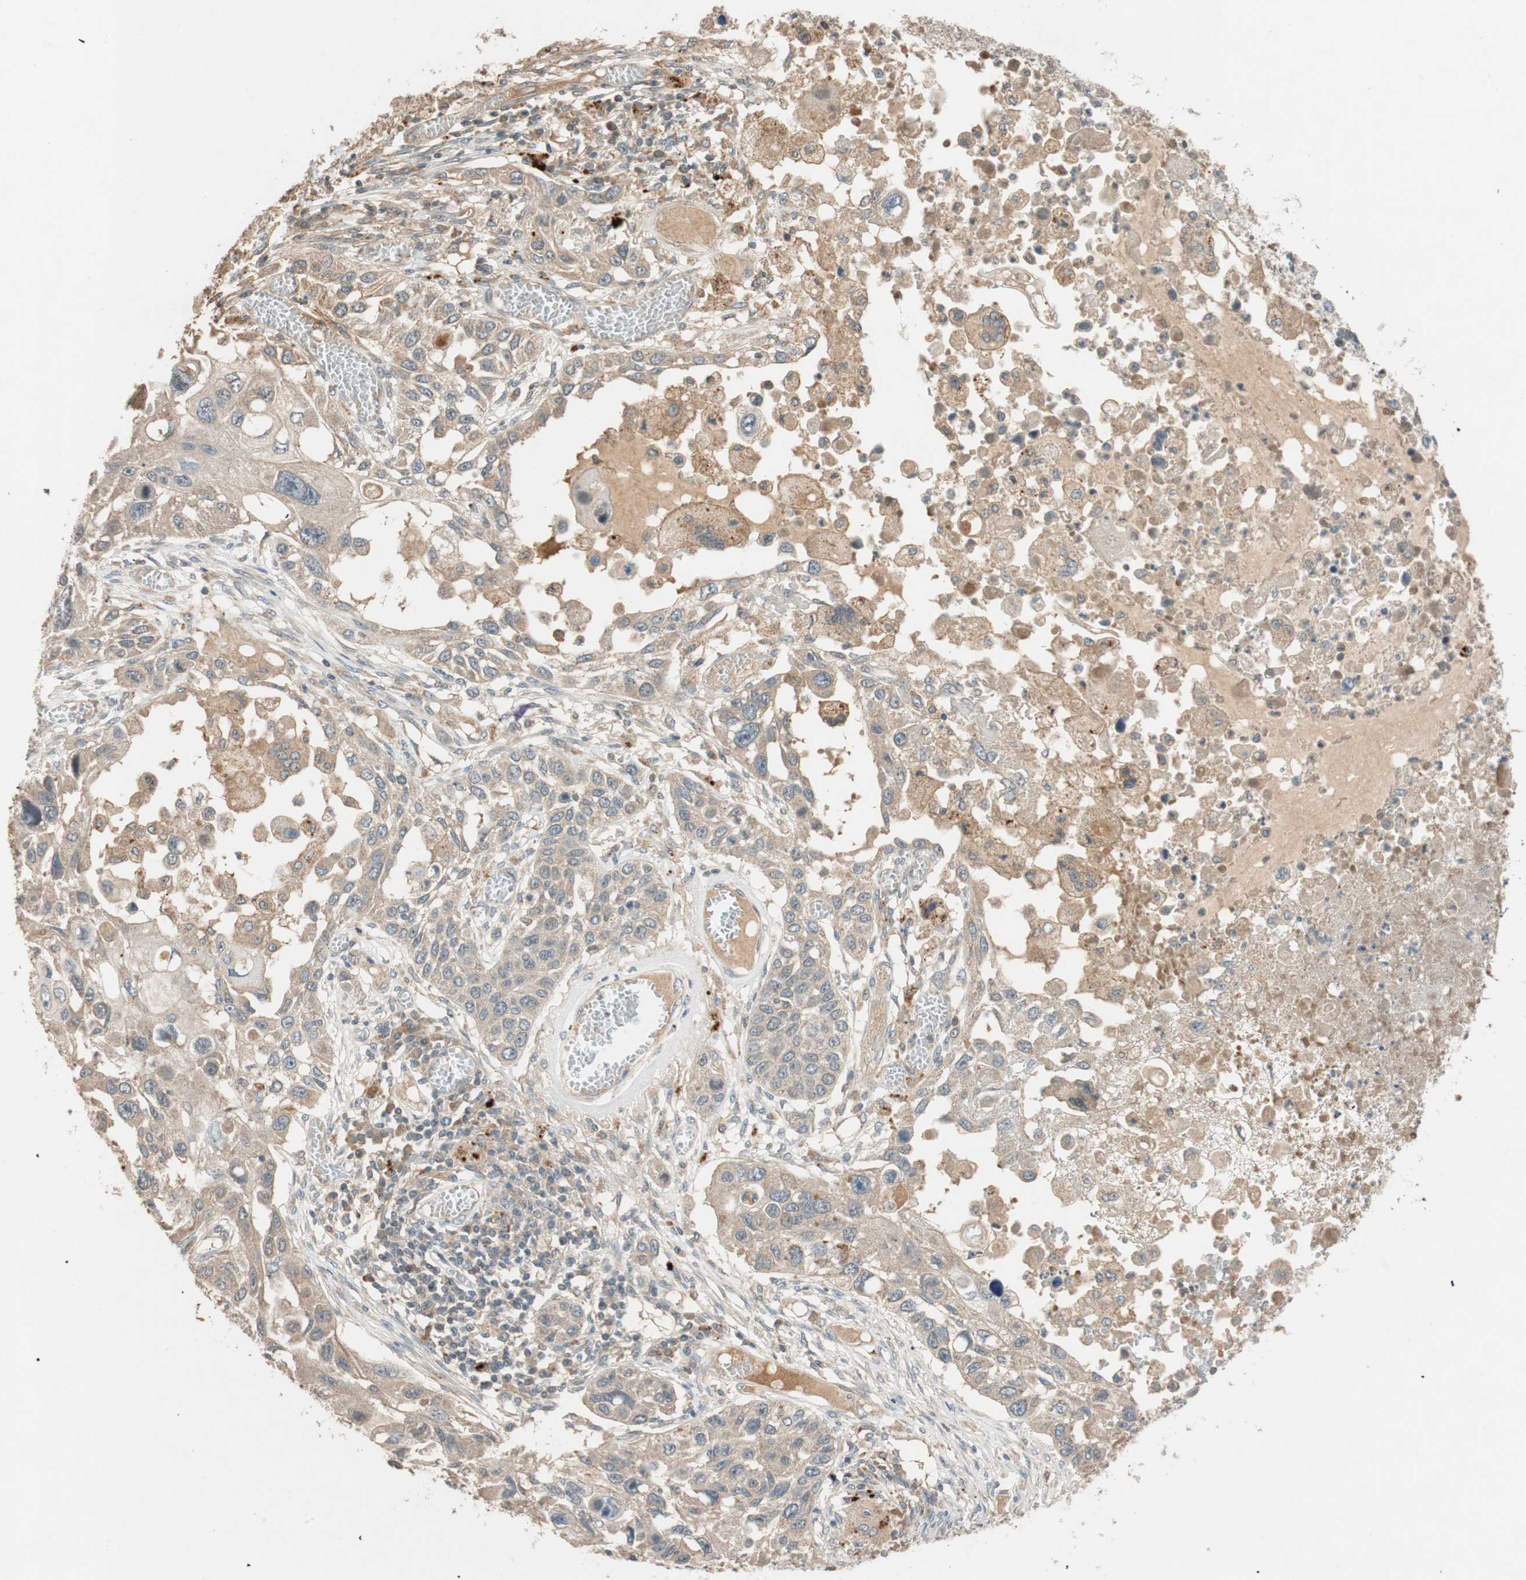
{"staining": {"intensity": "weak", "quantity": ">75%", "location": "cytoplasmic/membranous"}, "tissue": "lung cancer", "cell_type": "Tumor cells", "image_type": "cancer", "snomed": [{"axis": "morphology", "description": "Squamous cell carcinoma, NOS"}, {"axis": "topography", "description": "Lung"}], "caption": "Squamous cell carcinoma (lung) tissue demonstrates weak cytoplasmic/membranous expression in about >75% of tumor cells", "gene": "GLB1", "patient": {"sex": "male", "age": 71}}